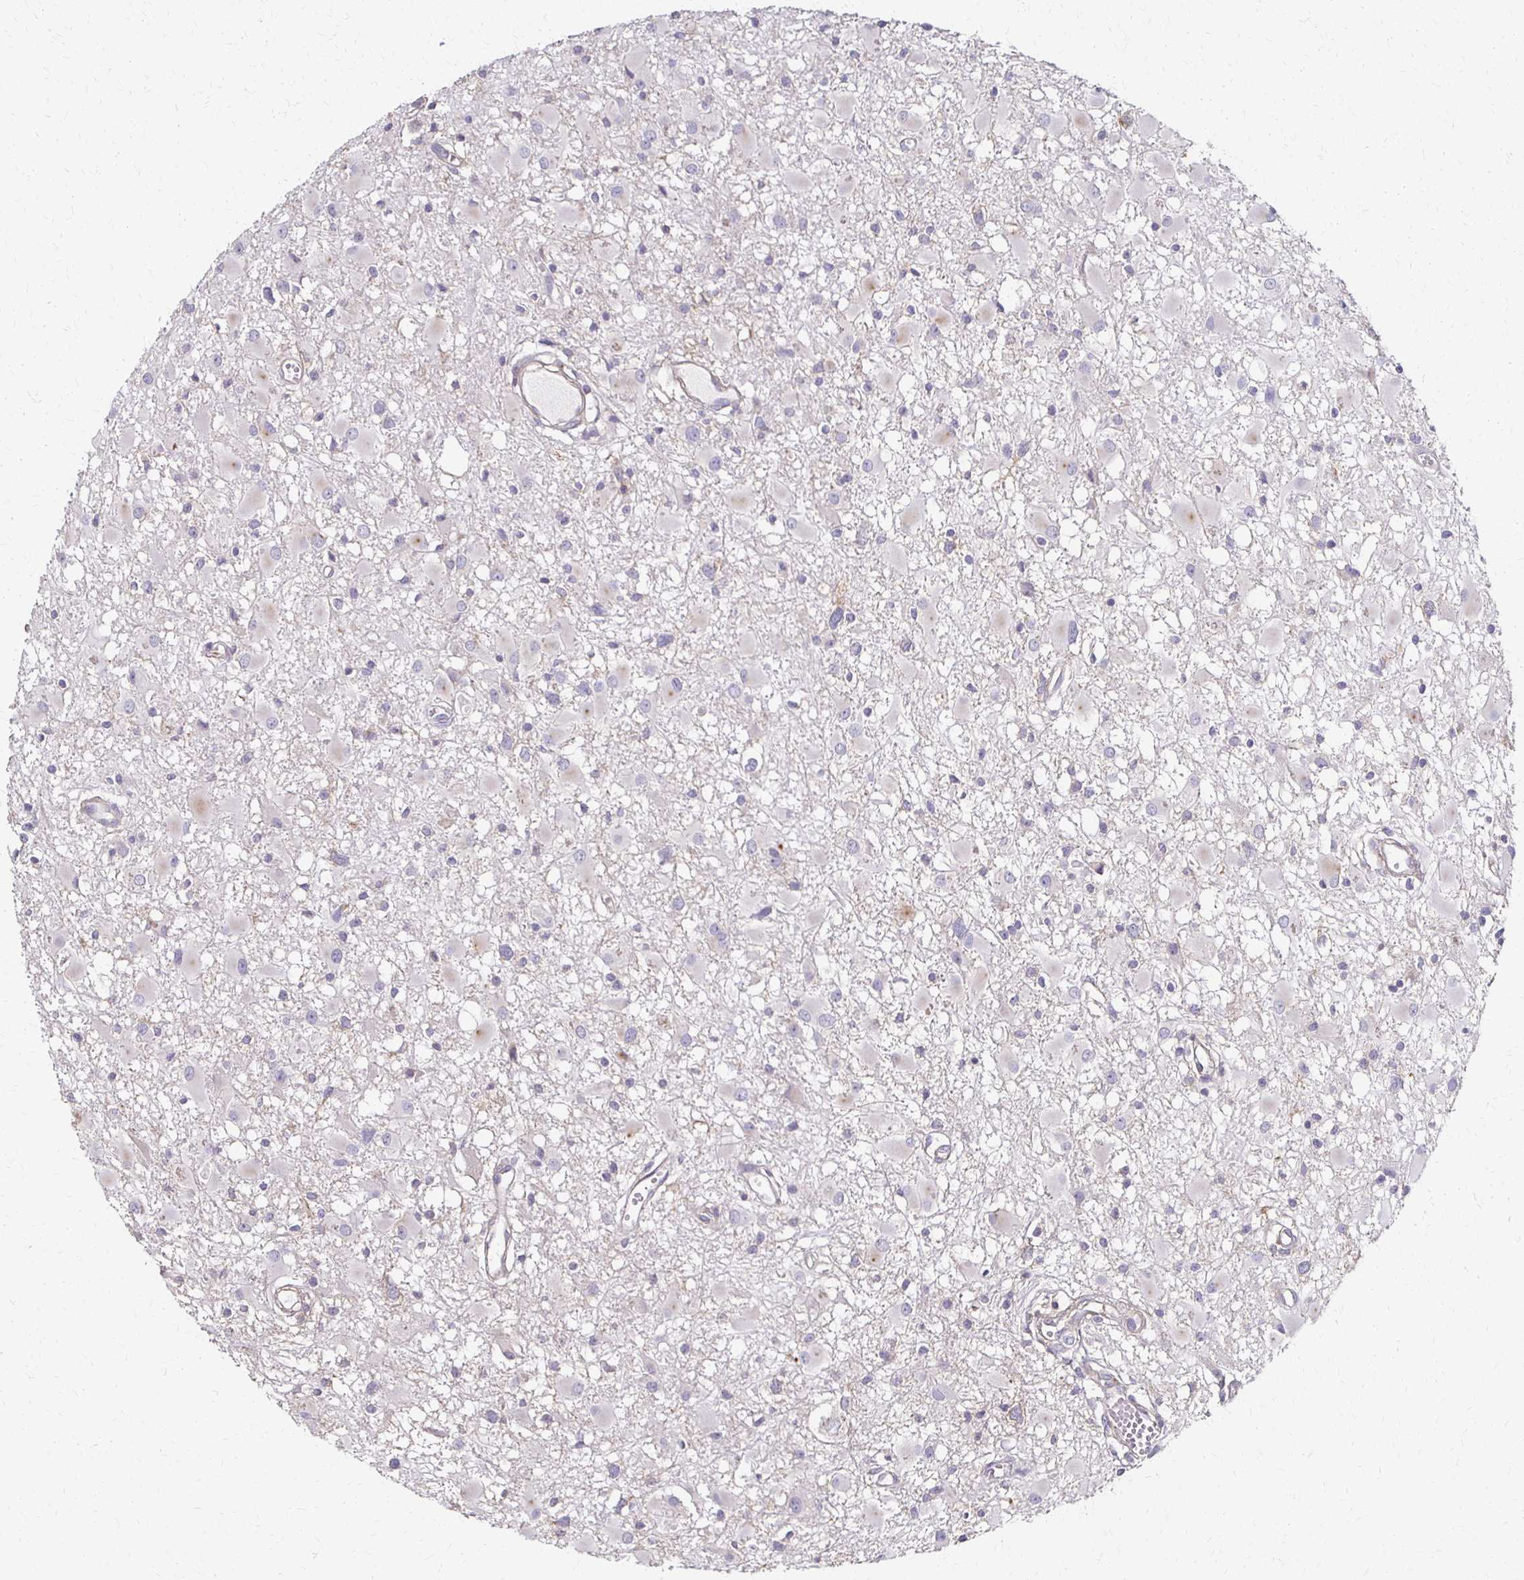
{"staining": {"intensity": "negative", "quantity": "none", "location": "none"}, "tissue": "glioma", "cell_type": "Tumor cells", "image_type": "cancer", "snomed": [{"axis": "morphology", "description": "Glioma, malignant, High grade"}, {"axis": "topography", "description": "Brain"}], "caption": "Tumor cells show no significant staining in malignant high-grade glioma.", "gene": "C1QTNF7", "patient": {"sex": "male", "age": 54}}